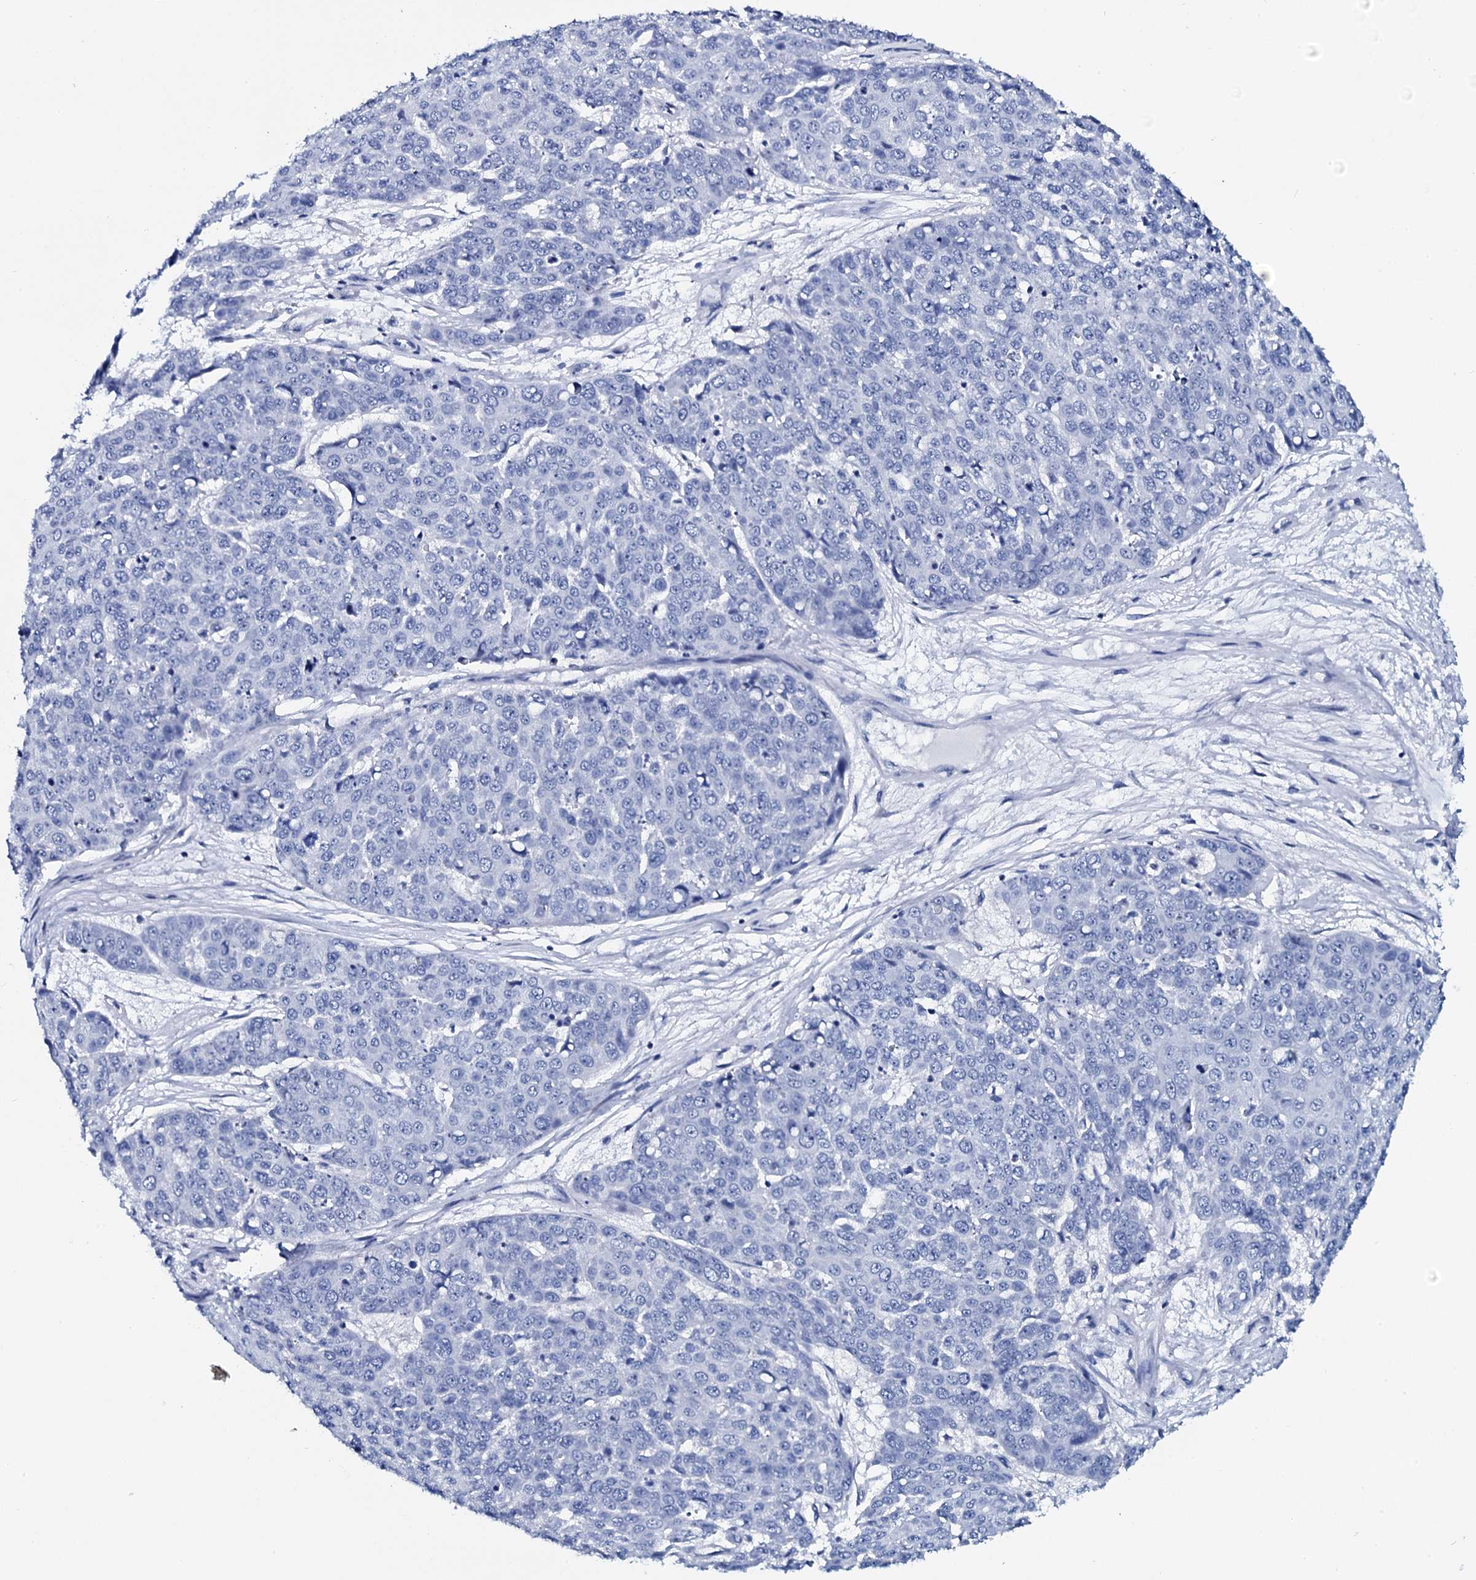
{"staining": {"intensity": "negative", "quantity": "none", "location": "none"}, "tissue": "skin cancer", "cell_type": "Tumor cells", "image_type": "cancer", "snomed": [{"axis": "morphology", "description": "Squamous cell carcinoma, NOS"}, {"axis": "topography", "description": "Skin"}], "caption": "Skin squamous cell carcinoma was stained to show a protein in brown. There is no significant staining in tumor cells.", "gene": "GYS2", "patient": {"sex": "male", "age": 71}}